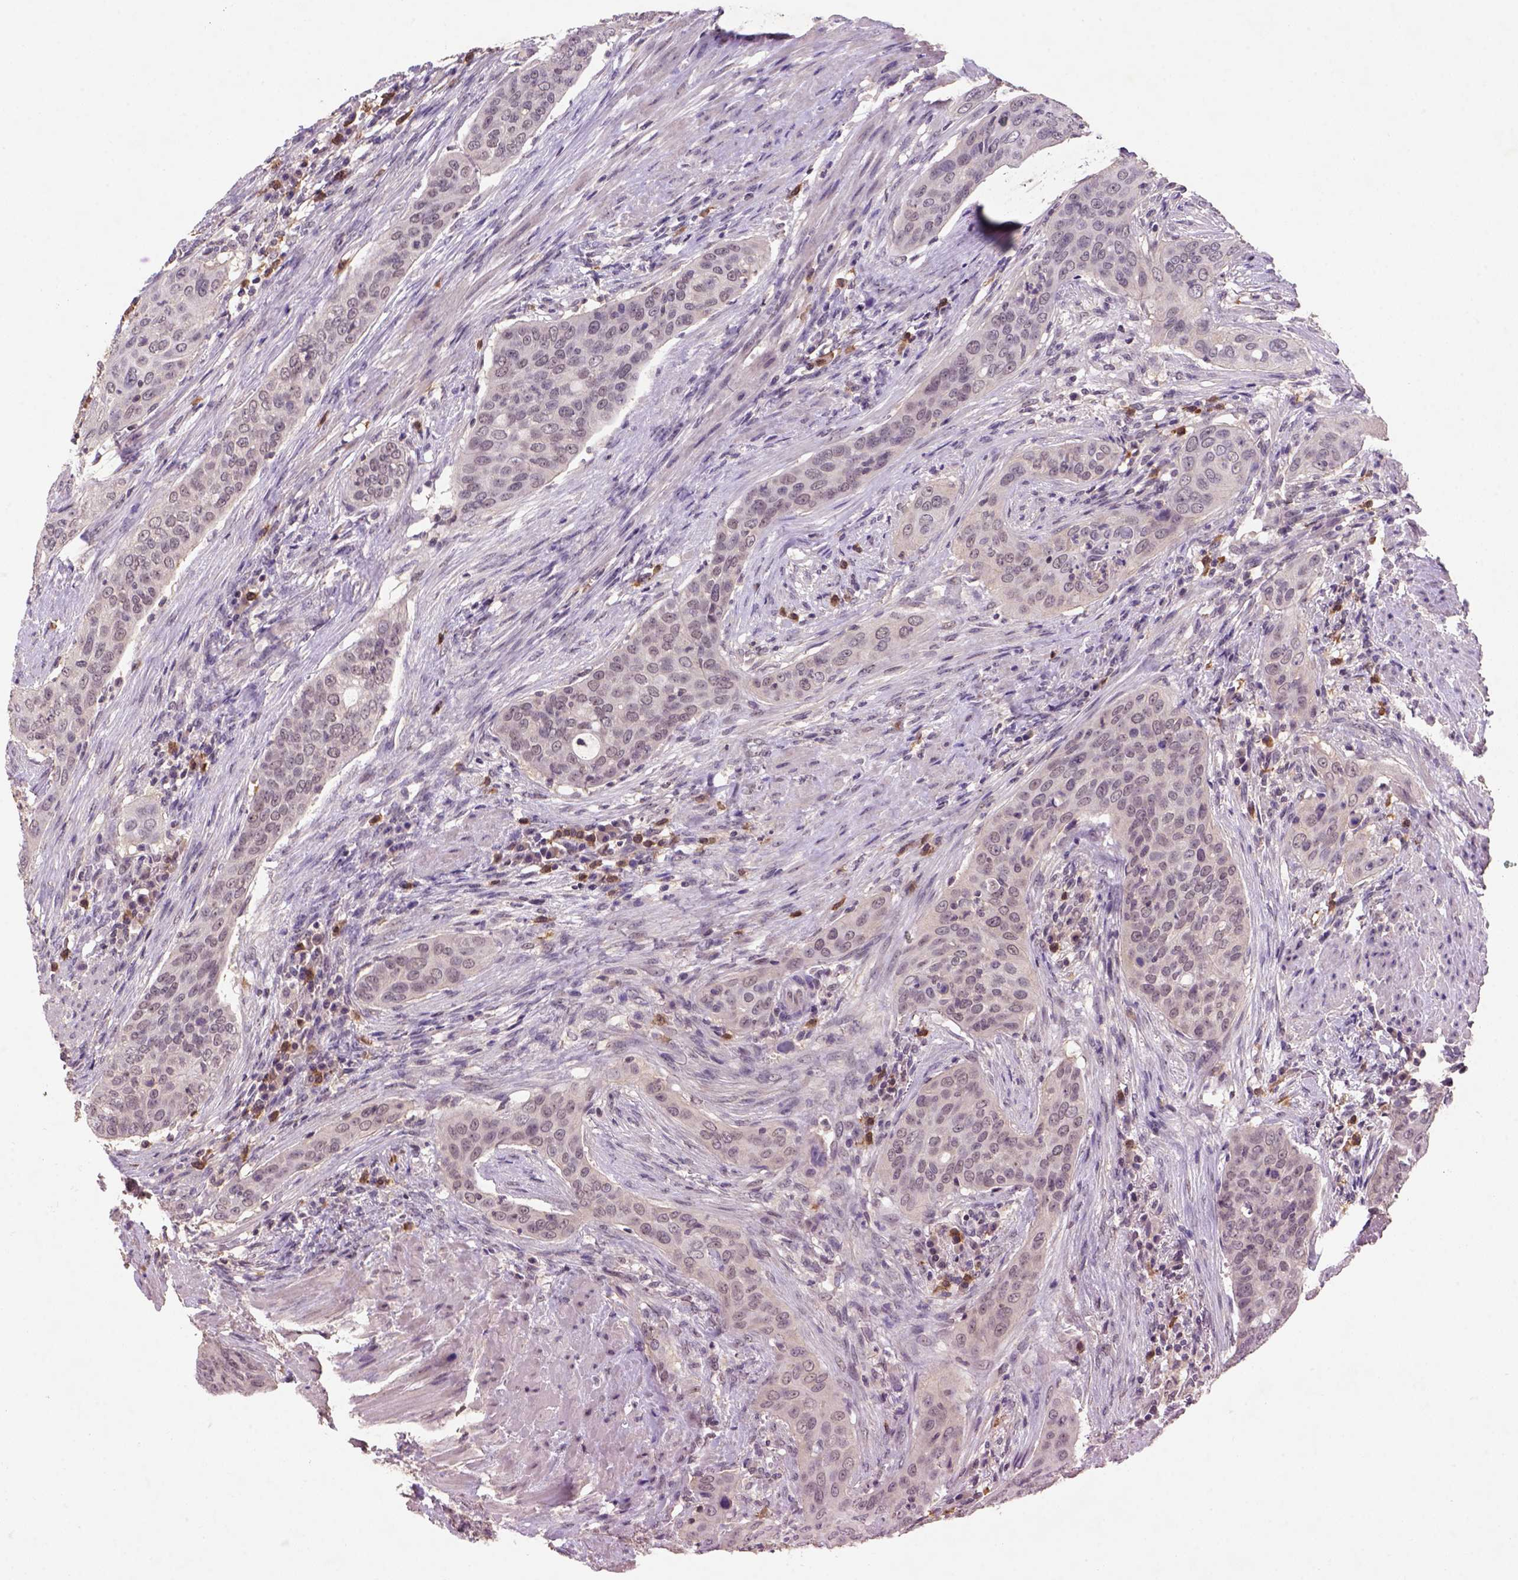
{"staining": {"intensity": "weak", "quantity": ">75%", "location": "cytoplasmic/membranous,nuclear"}, "tissue": "urothelial cancer", "cell_type": "Tumor cells", "image_type": "cancer", "snomed": [{"axis": "morphology", "description": "Urothelial carcinoma, High grade"}, {"axis": "topography", "description": "Urinary bladder"}], "caption": "Immunohistochemistry (IHC) of human urothelial cancer exhibits low levels of weak cytoplasmic/membranous and nuclear expression in about >75% of tumor cells. The protein is stained brown, and the nuclei are stained in blue (DAB IHC with brightfield microscopy, high magnification).", "gene": "SCML4", "patient": {"sex": "male", "age": 82}}